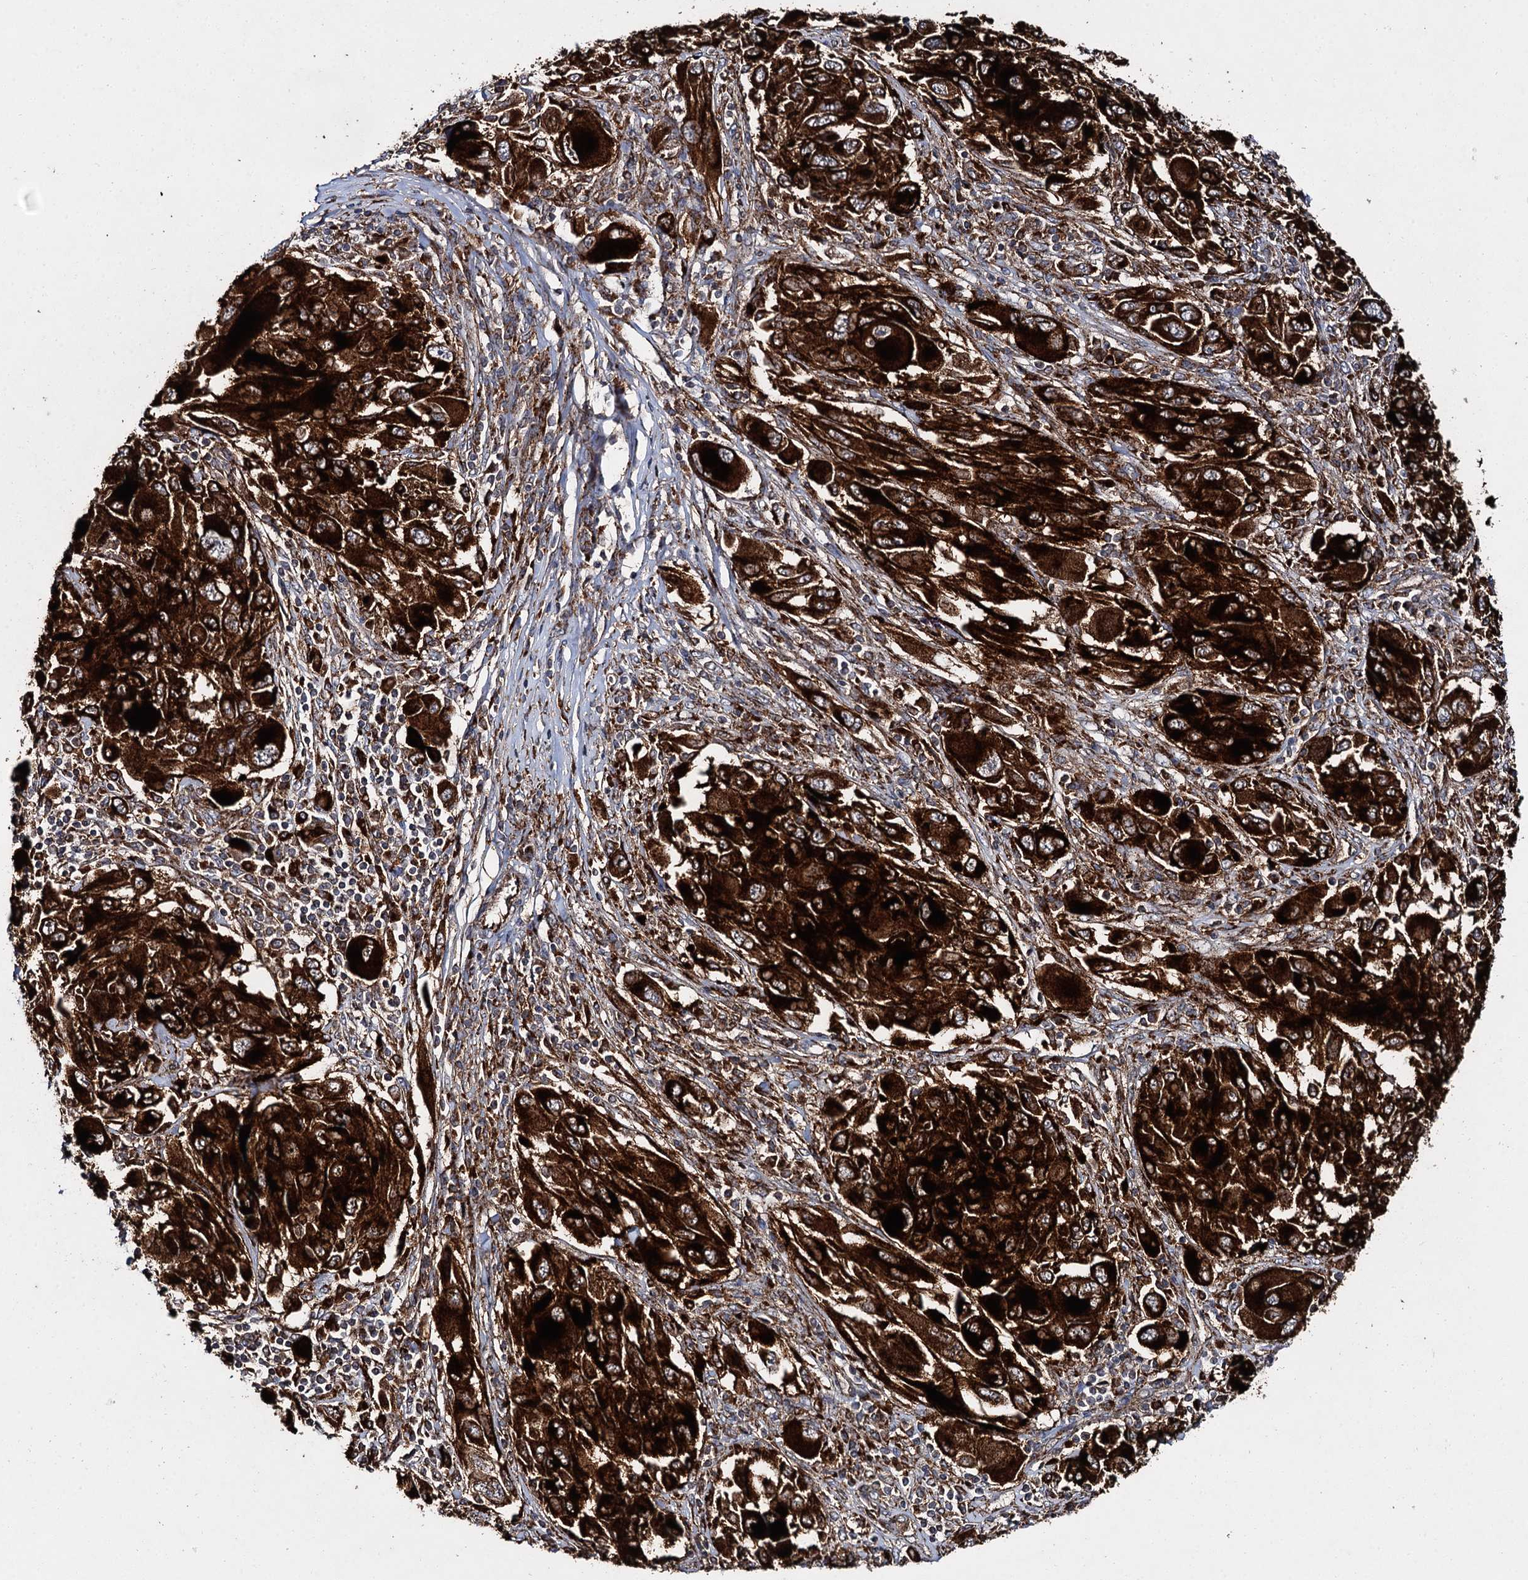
{"staining": {"intensity": "strong", "quantity": ">75%", "location": "cytoplasmic/membranous"}, "tissue": "melanoma", "cell_type": "Tumor cells", "image_type": "cancer", "snomed": [{"axis": "morphology", "description": "Malignant melanoma, NOS"}, {"axis": "topography", "description": "Skin"}], "caption": "Melanoma was stained to show a protein in brown. There is high levels of strong cytoplasmic/membranous expression in approximately >75% of tumor cells.", "gene": "GBA1", "patient": {"sex": "female", "age": 91}}